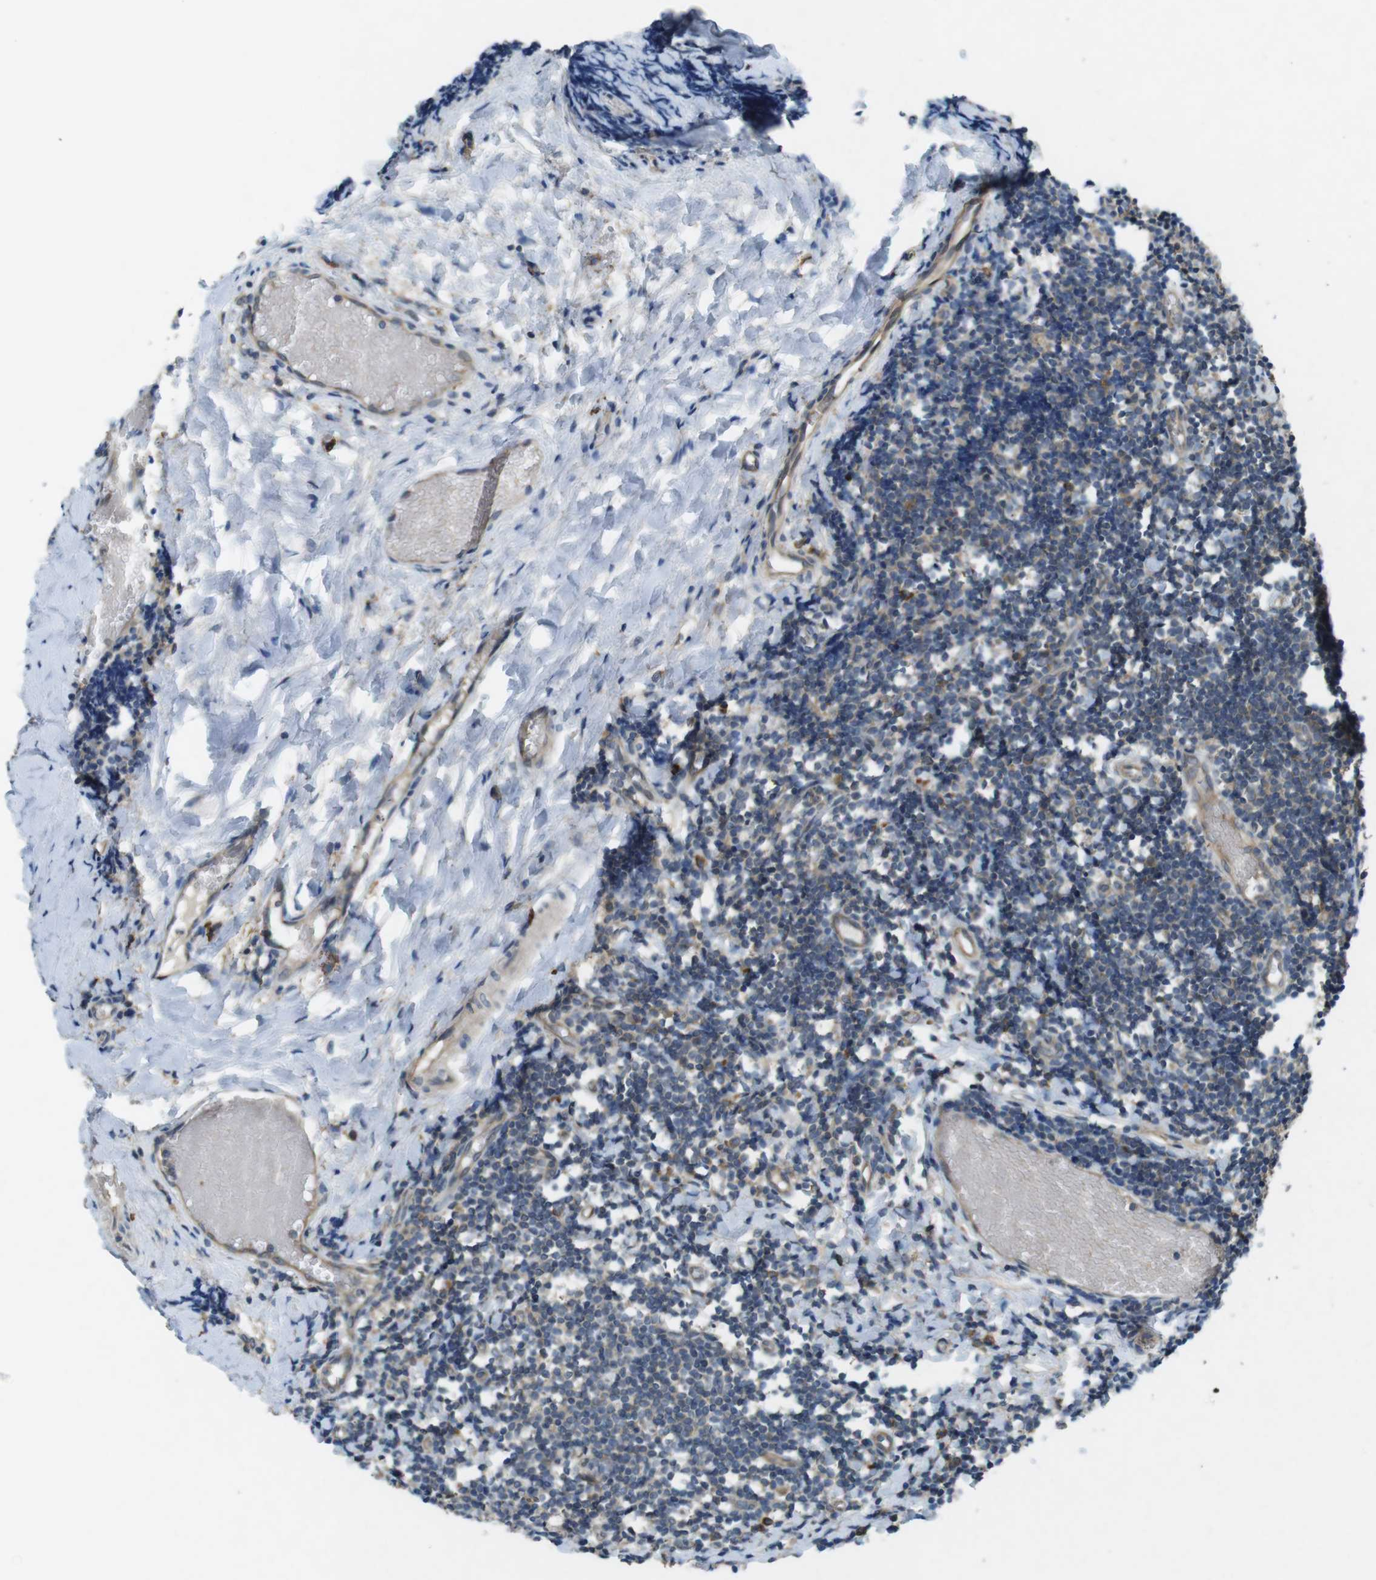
{"staining": {"intensity": "moderate", "quantity": ">75%", "location": "cytoplasmic/membranous"}, "tissue": "tonsil", "cell_type": "Germinal center cells", "image_type": "normal", "snomed": [{"axis": "morphology", "description": "Normal tissue, NOS"}, {"axis": "topography", "description": "Tonsil"}], "caption": "A brown stain shows moderate cytoplasmic/membranous expression of a protein in germinal center cells of benign human tonsil.", "gene": "SUGT1", "patient": {"sex": "female", "age": 19}}